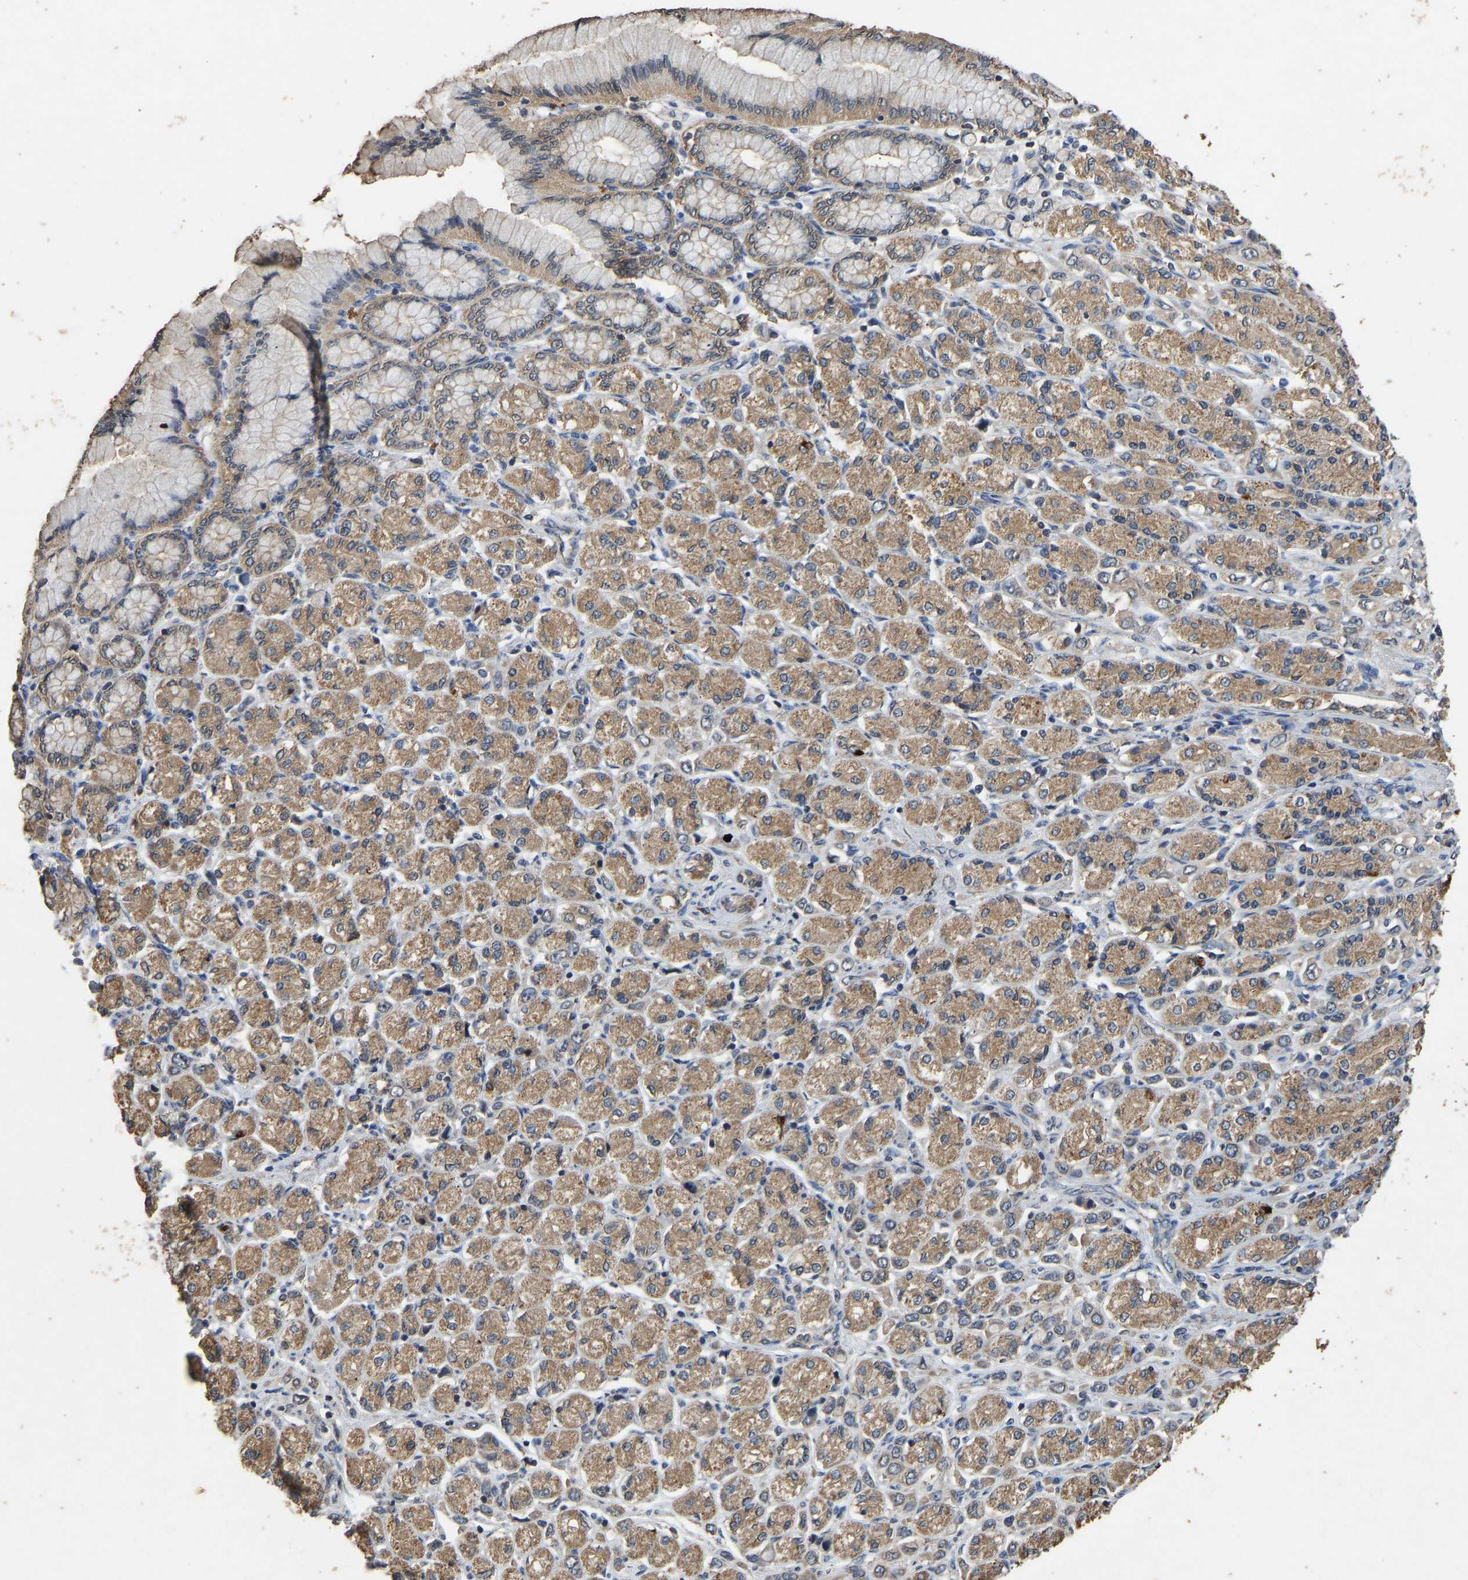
{"staining": {"intensity": "moderate", "quantity": ">75%", "location": "cytoplasmic/membranous"}, "tissue": "stomach cancer", "cell_type": "Tumor cells", "image_type": "cancer", "snomed": [{"axis": "morphology", "description": "Adenocarcinoma, NOS"}, {"axis": "topography", "description": "Stomach"}], "caption": "Brown immunohistochemical staining in stomach cancer reveals moderate cytoplasmic/membranous expression in about >75% of tumor cells. The staining is performed using DAB brown chromogen to label protein expression. The nuclei are counter-stained blue using hematoxylin.", "gene": "CIDEC", "patient": {"sex": "female", "age": 65}}